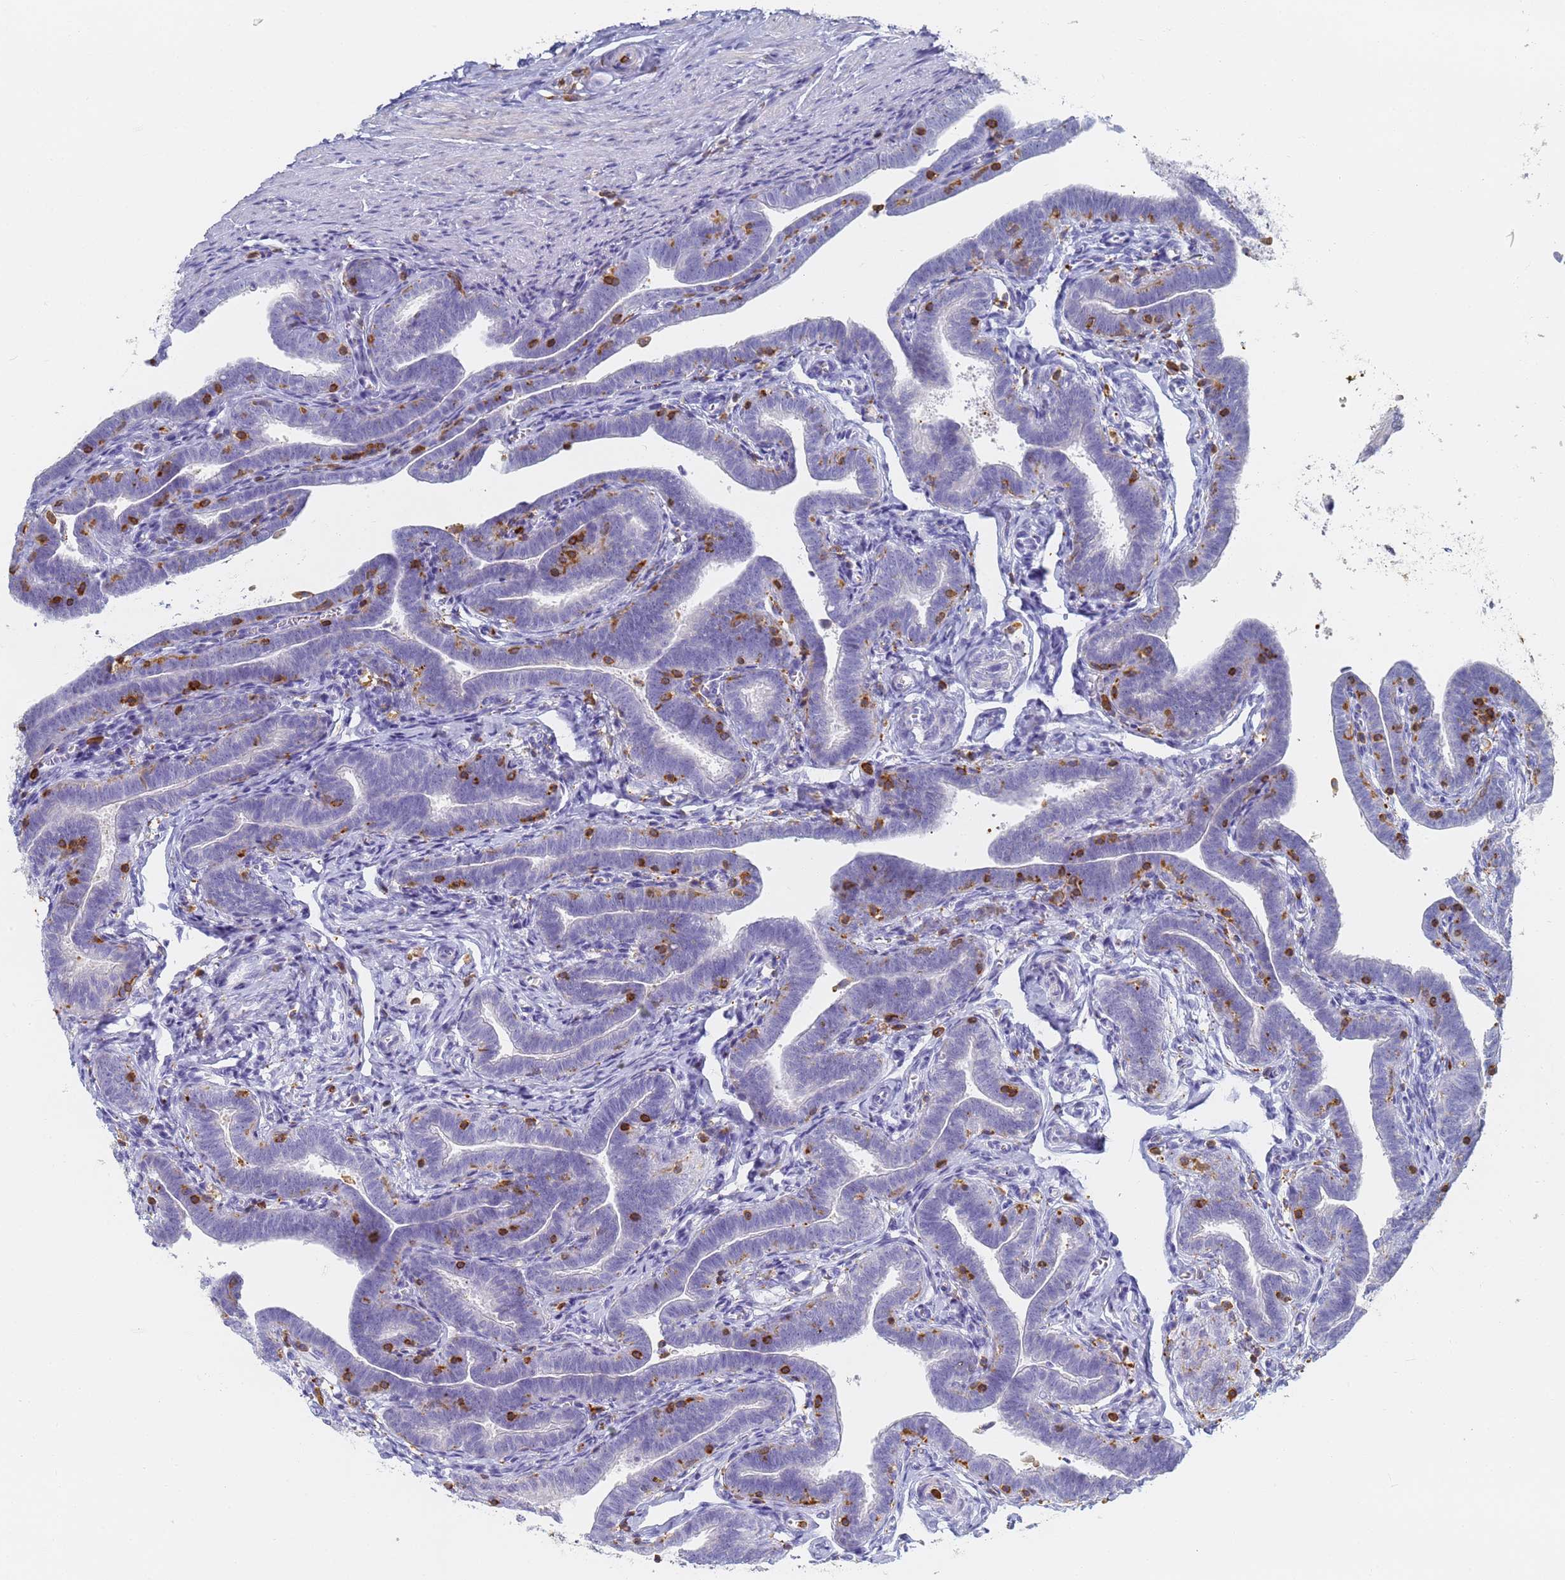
{"staining": {"intensity": "negative", "quantity": "none", "location": "none"}, "tissue": "fallopian tube", "cell_type": "Glandular cells", "image_type": "normal", "snomed": [{"axis": "morphology", "description": "Normal tissue, NOS"}, {"axis": "topography", "description": "Fallopian tube"}], "caption": "The image exhibits no staining of glandular cells in normal fallopian tube. Brightfield microscopy of IHC stained with DAB (brown) and hematoxylin (blue), captured at high magnification.", "gene": "BIN2", "patient": {"sex": "female", "age": 36}}